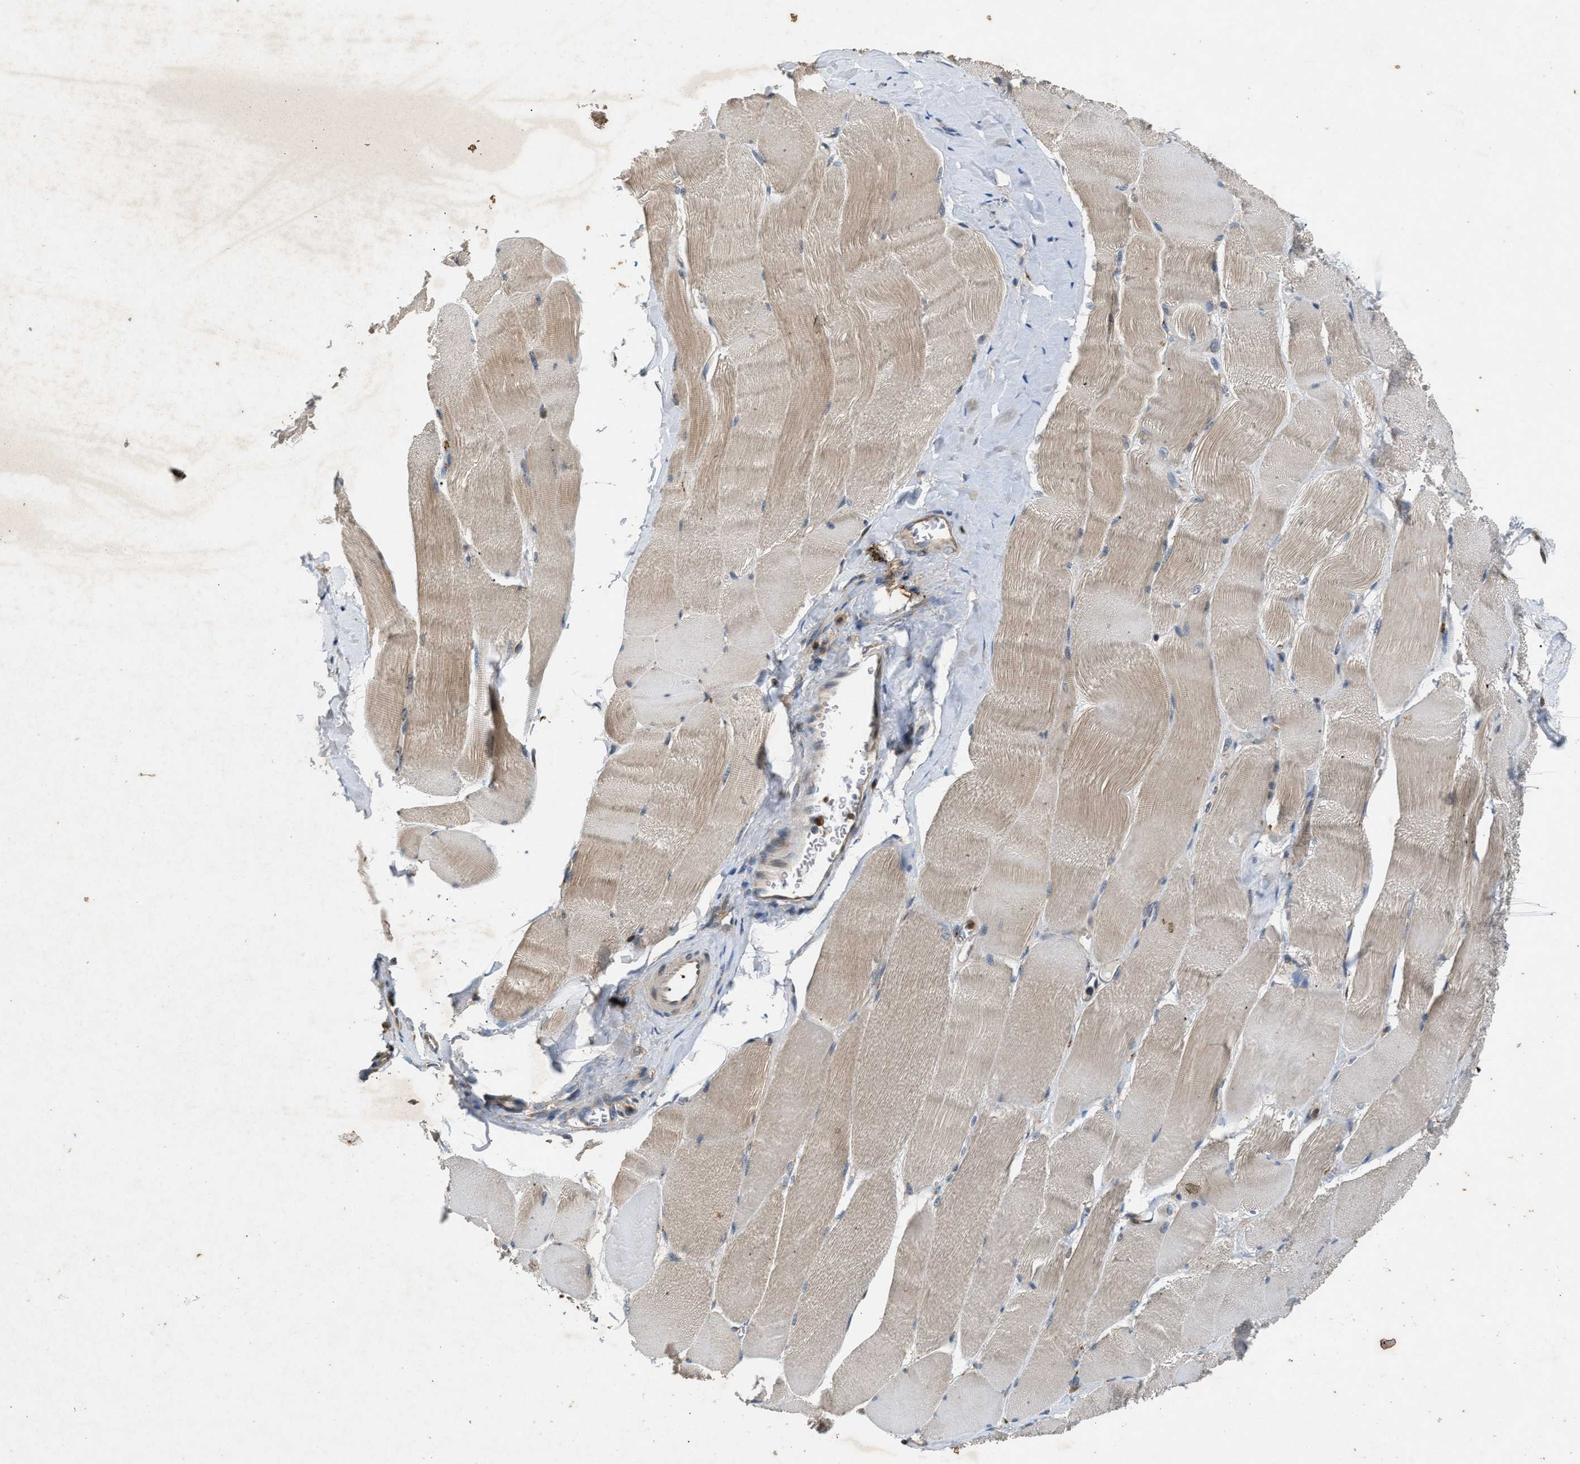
{"staining": {"intensity": "weak", "quantity": "25%-75%", "location": "cytoplasmic/membranous"}, "tissue": "skeletal muscle", "cell_type": "Myocytes", "image_type": "normal", "snomed": [{"axis": "morphology", "description": "Normal tissue, NOS"}, {"axis": "morphology", "description": "Squamous cell carcinoma, NOS"}, {"axis": "topography", "description": "Skeletal muscle"}], "caption": "A brown stain labels weak cytoplasmic/membranous positivity of a protein in myocytes of normal human skeletal muscle.", "gene": "CHUK", "patient": {"sex": "male", "age": 51}}